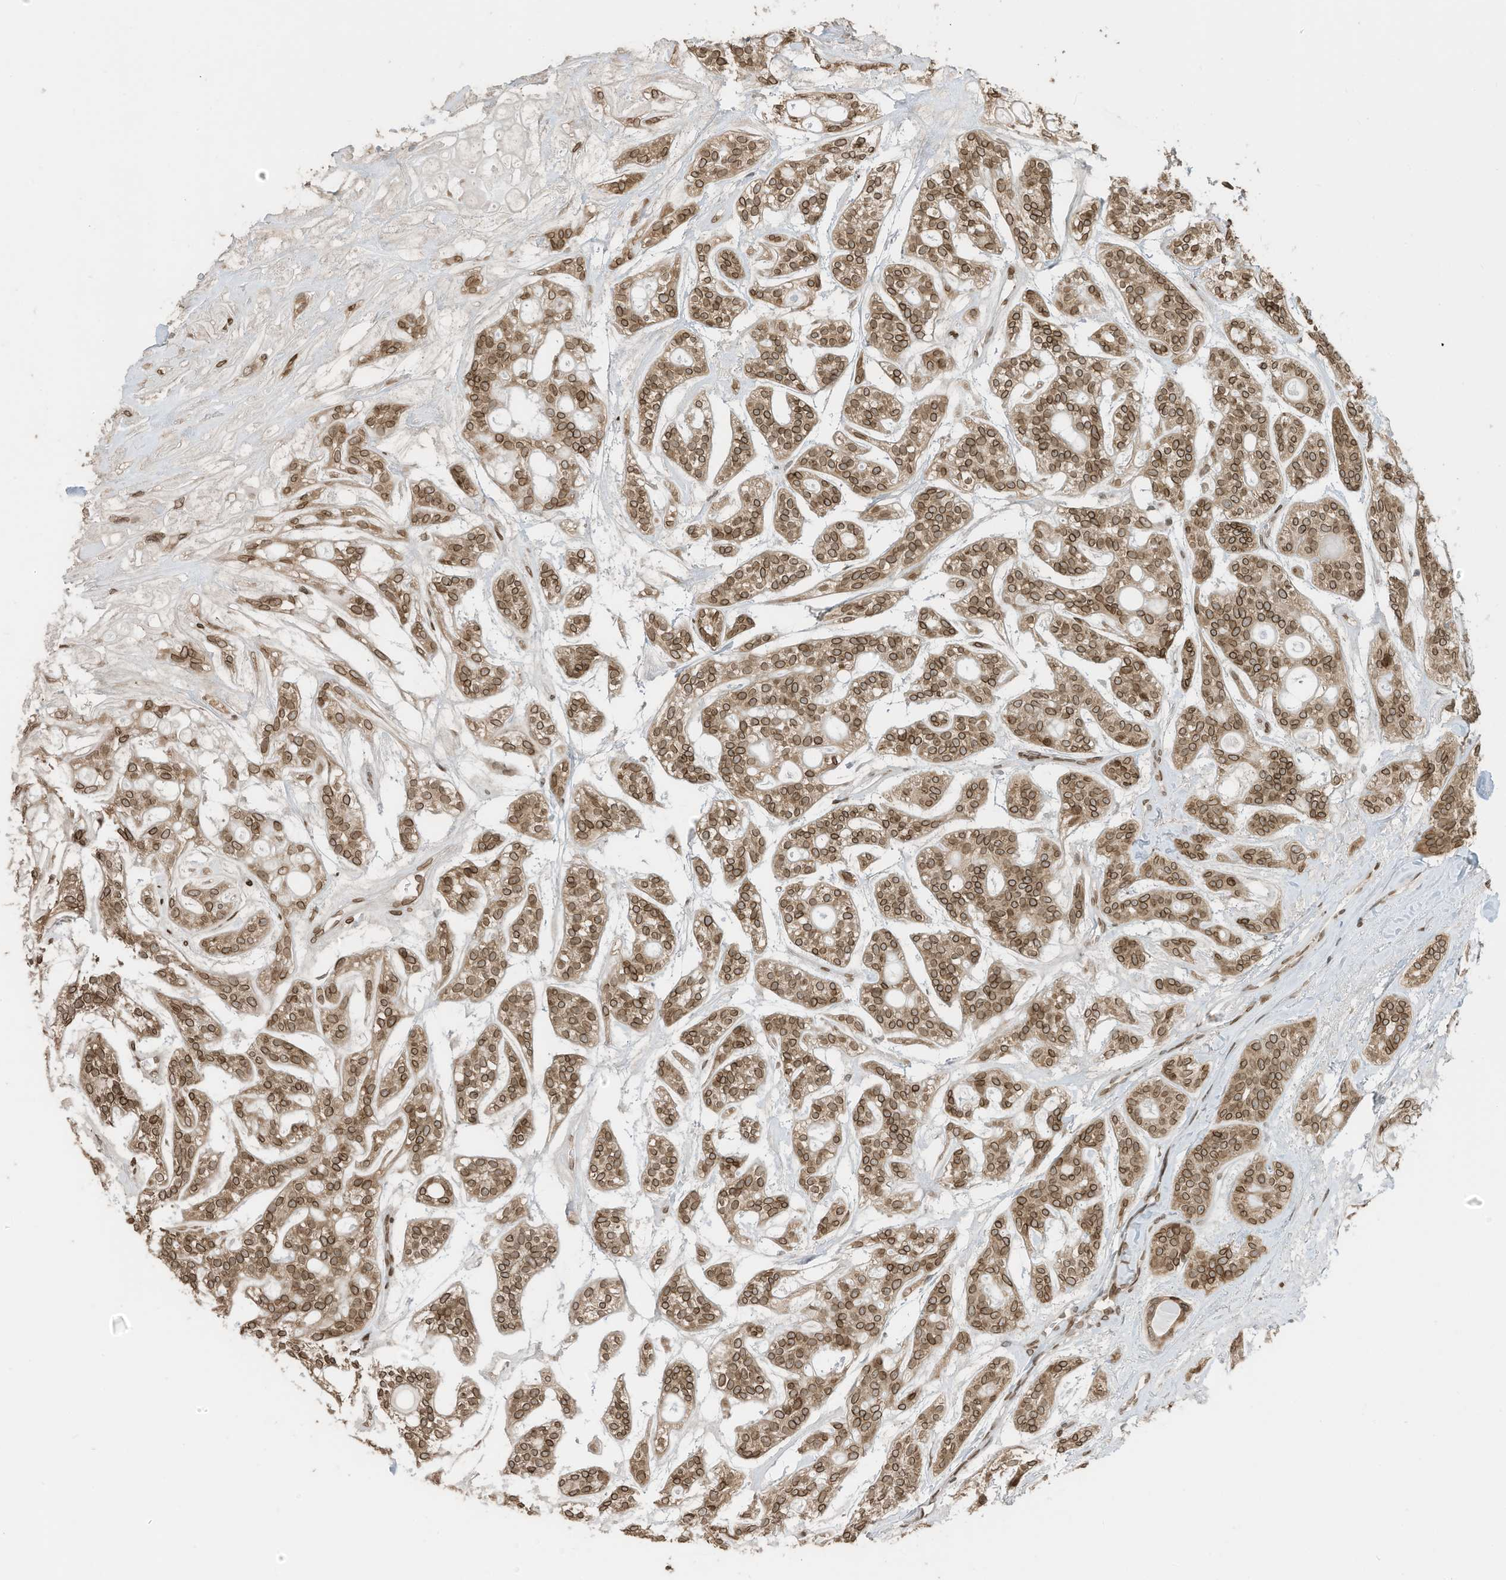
{"staining": {"intensity": "moderate", "quantity": ">75%", "location": "cytoplasmic/membranous,nuclear"}, "tissue": "head and neck cancer", "cell_type": "Tumor cells", "image_type": "cancer", "snomed": [{"axis": "morphology", "description": "Adenocarcinoma, NOS"}, {"axis": "topography", "description": "Head-Neck"}], "caption": "A brown stain highlights moderate cytoplasmic/membranous and nuclear positivity of a protein in adenocarcinoma (head and neck) tumor cells.", "gene": "RABL3", "patient": {"sex": "male", "age": 66}}